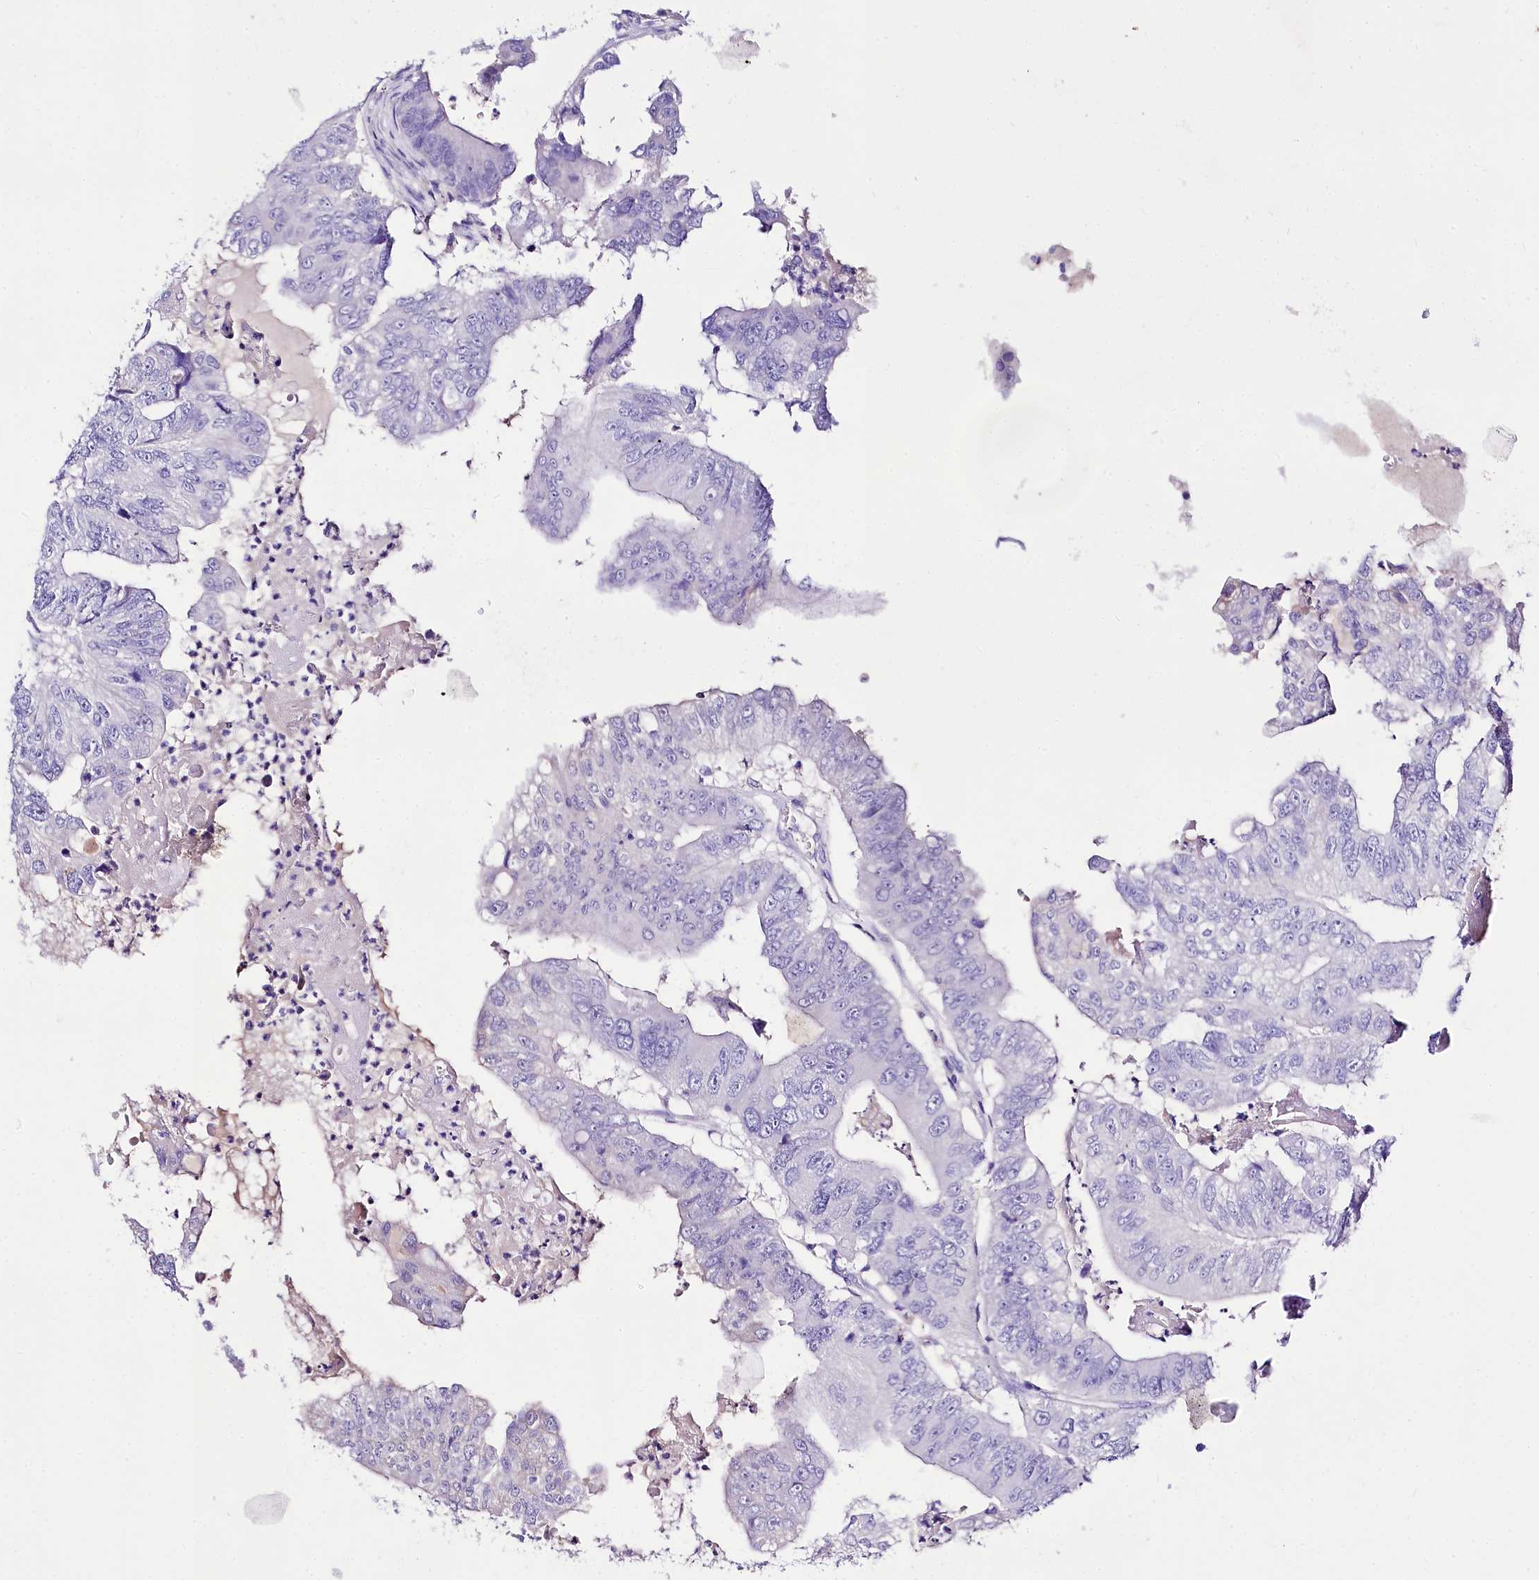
{"staining": {"intensity": "negative", "quantity": "none", "location": "none"}, "tissue": "colorectal cancer", "cell_type": "Tumor cells", "image_type": "cancer", "snomed": [{"axis": "morphology", "description": "Adenocarcinoma, NOS"}, {"axis": "topography", "description": "Colon"}], "caption": "DAB (3,3'-diaminobenzidine) immunohistochemical staining of human adenocarcinoma (colorectal) shows no significant positivity in tumor cells. The staining was performed using DAB to visualize the protein expression in brown, while the nuclei were stained in blue with hematoxylin (Magnification: 20x).", "gene": "A2ML1", "patient": {"sex": "female", "age": 67}}